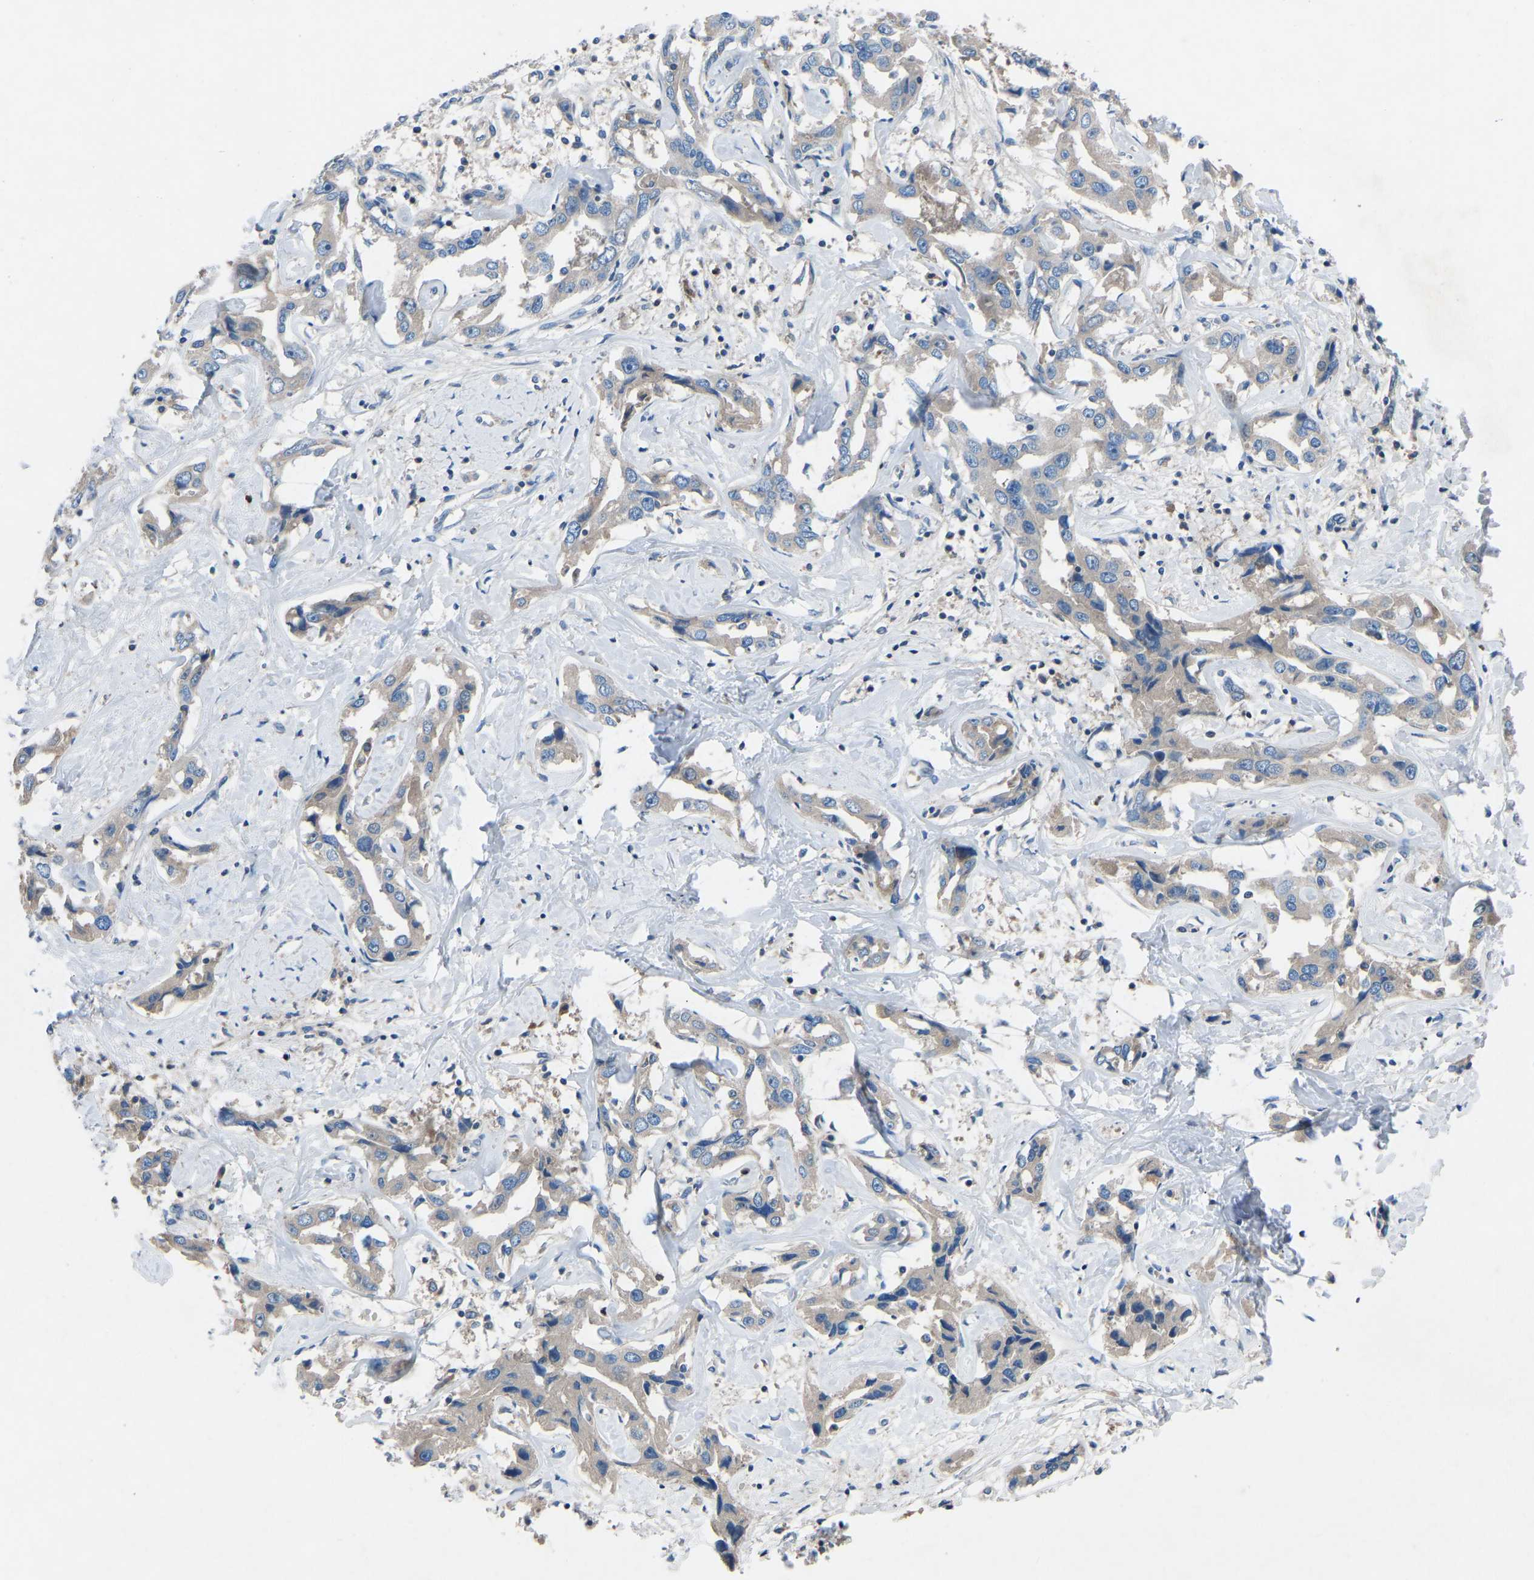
{"staining": {"intensity": "weak", "quantity": "<25%", "location": "cytoplasmic/membranous"}, "tissue": "liver cancer", "cell_type": "Tumor cells", "image_type": "cancer", "snomed": [{"axis": "morphology", "description": "Cholangiocarcinoma"}, {"axis": "topography", "description": "Liver"}], "caption": "Immunohistochemistry photomicrograph of neoplastic tissue: human liver cholangiocarcinoma stained with DAB (3,3'-diaminobenzidine) exhibits no significant protein staining in tumor cells.", "gene": "GRK6", "patient": {"sex": "male", "age": 59}}